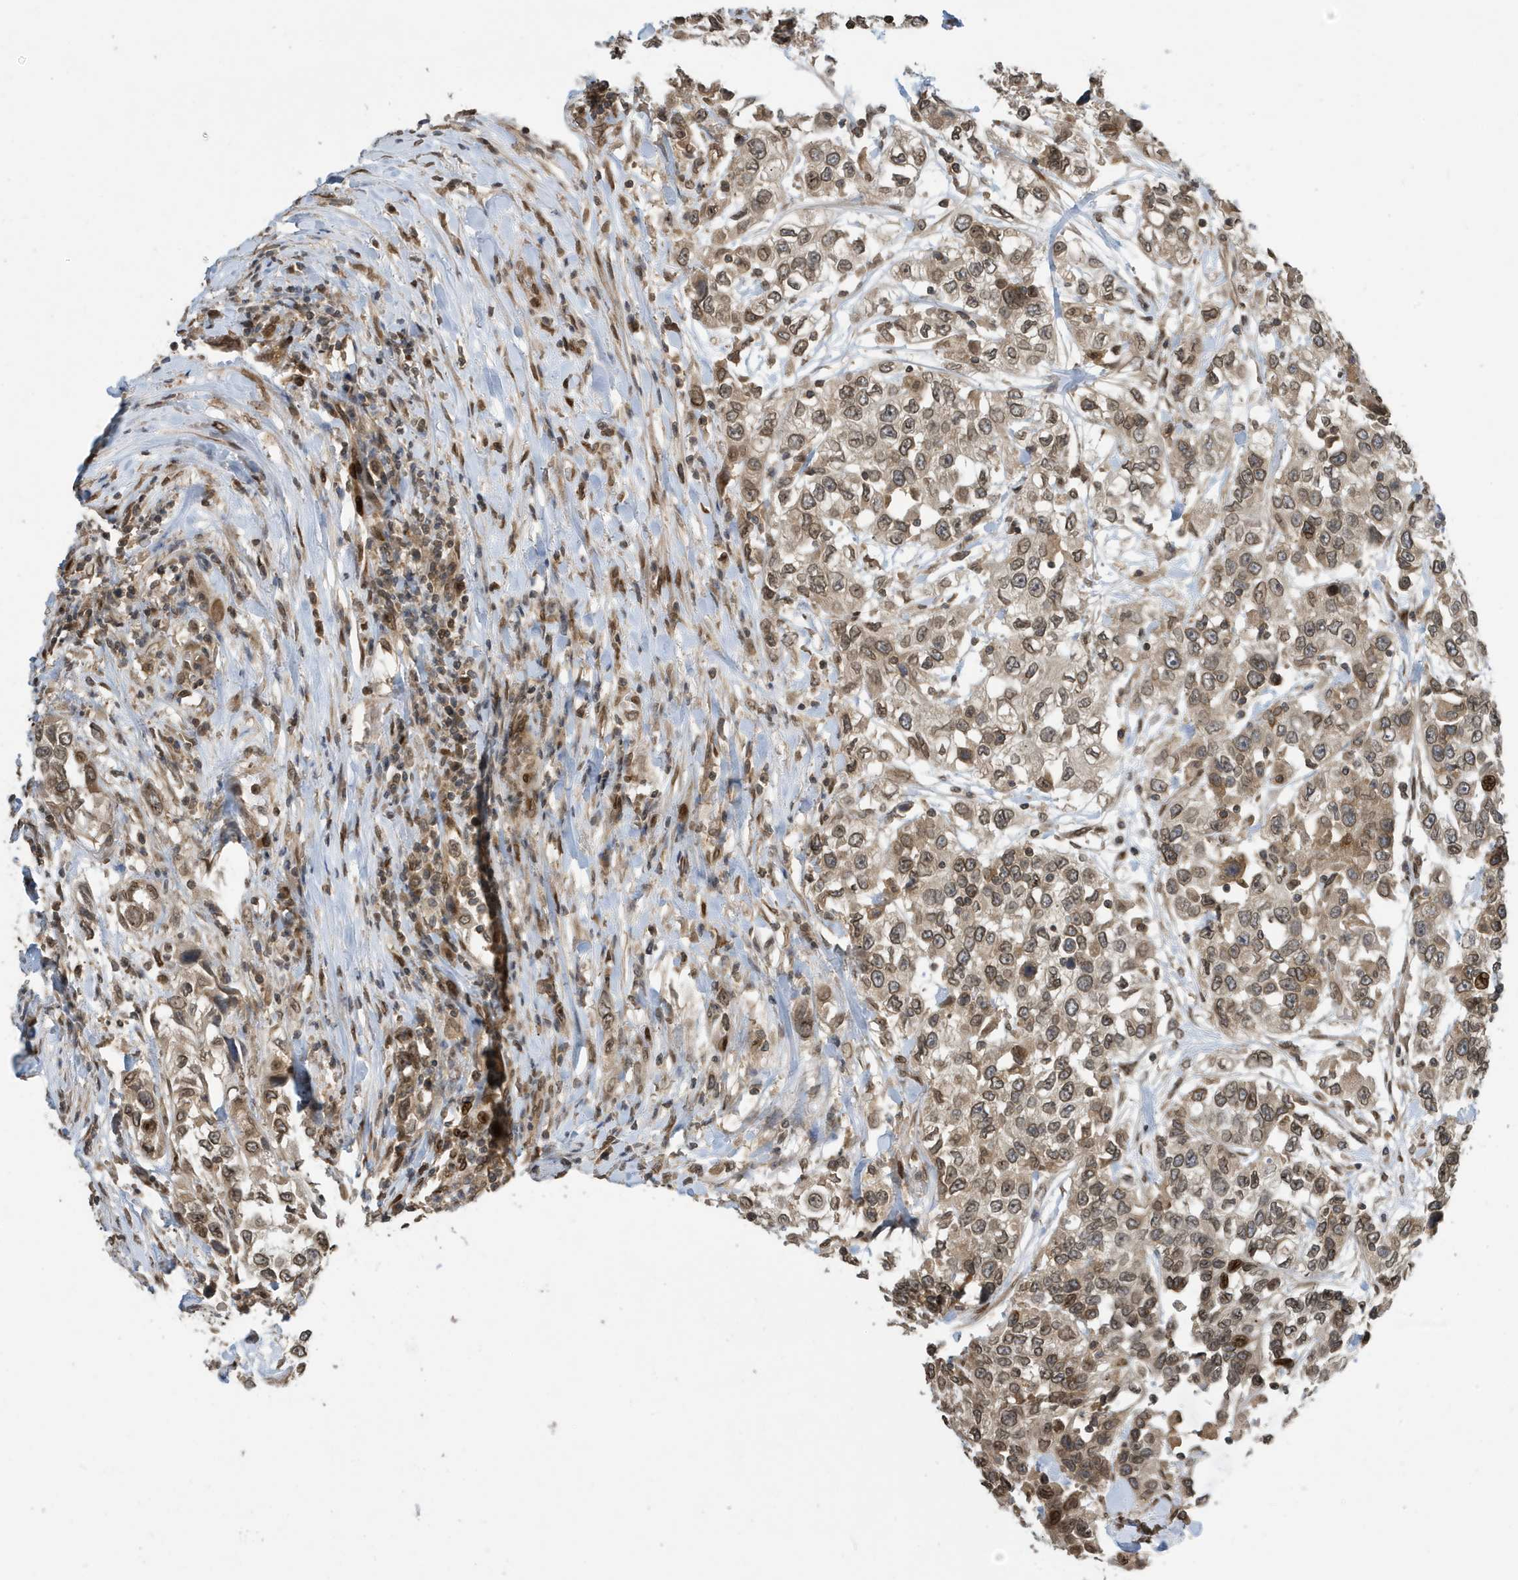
{"staining": {"intensity": "moderate", "quantity": ">75%", "location": "cytoplasmic/membranous,nuclear"}, "tissue": "urothelial cancer", "cell_type": "Tumor cells", "image_type": "cancer", "snomed": [{"axis": "morphology", "description": "Urothelial carcinoma, High grade"}, {"axis": "topography", "description": "Urinary bladder"}], "caption": "Immunohistochemistry (IHC) micrograph of neoplastic tissue: human high-grade urothelial carcinoma stained using IHC shows medium levels of moderate protein expression localized specifically in the cytoplasmic/membranous and nuclear of tumor cells, appearing as a cytoplasmic/membranous and nuclear brown color.", "gene": "DUSP18", "patient": {"sex": "female", "age": 80}}